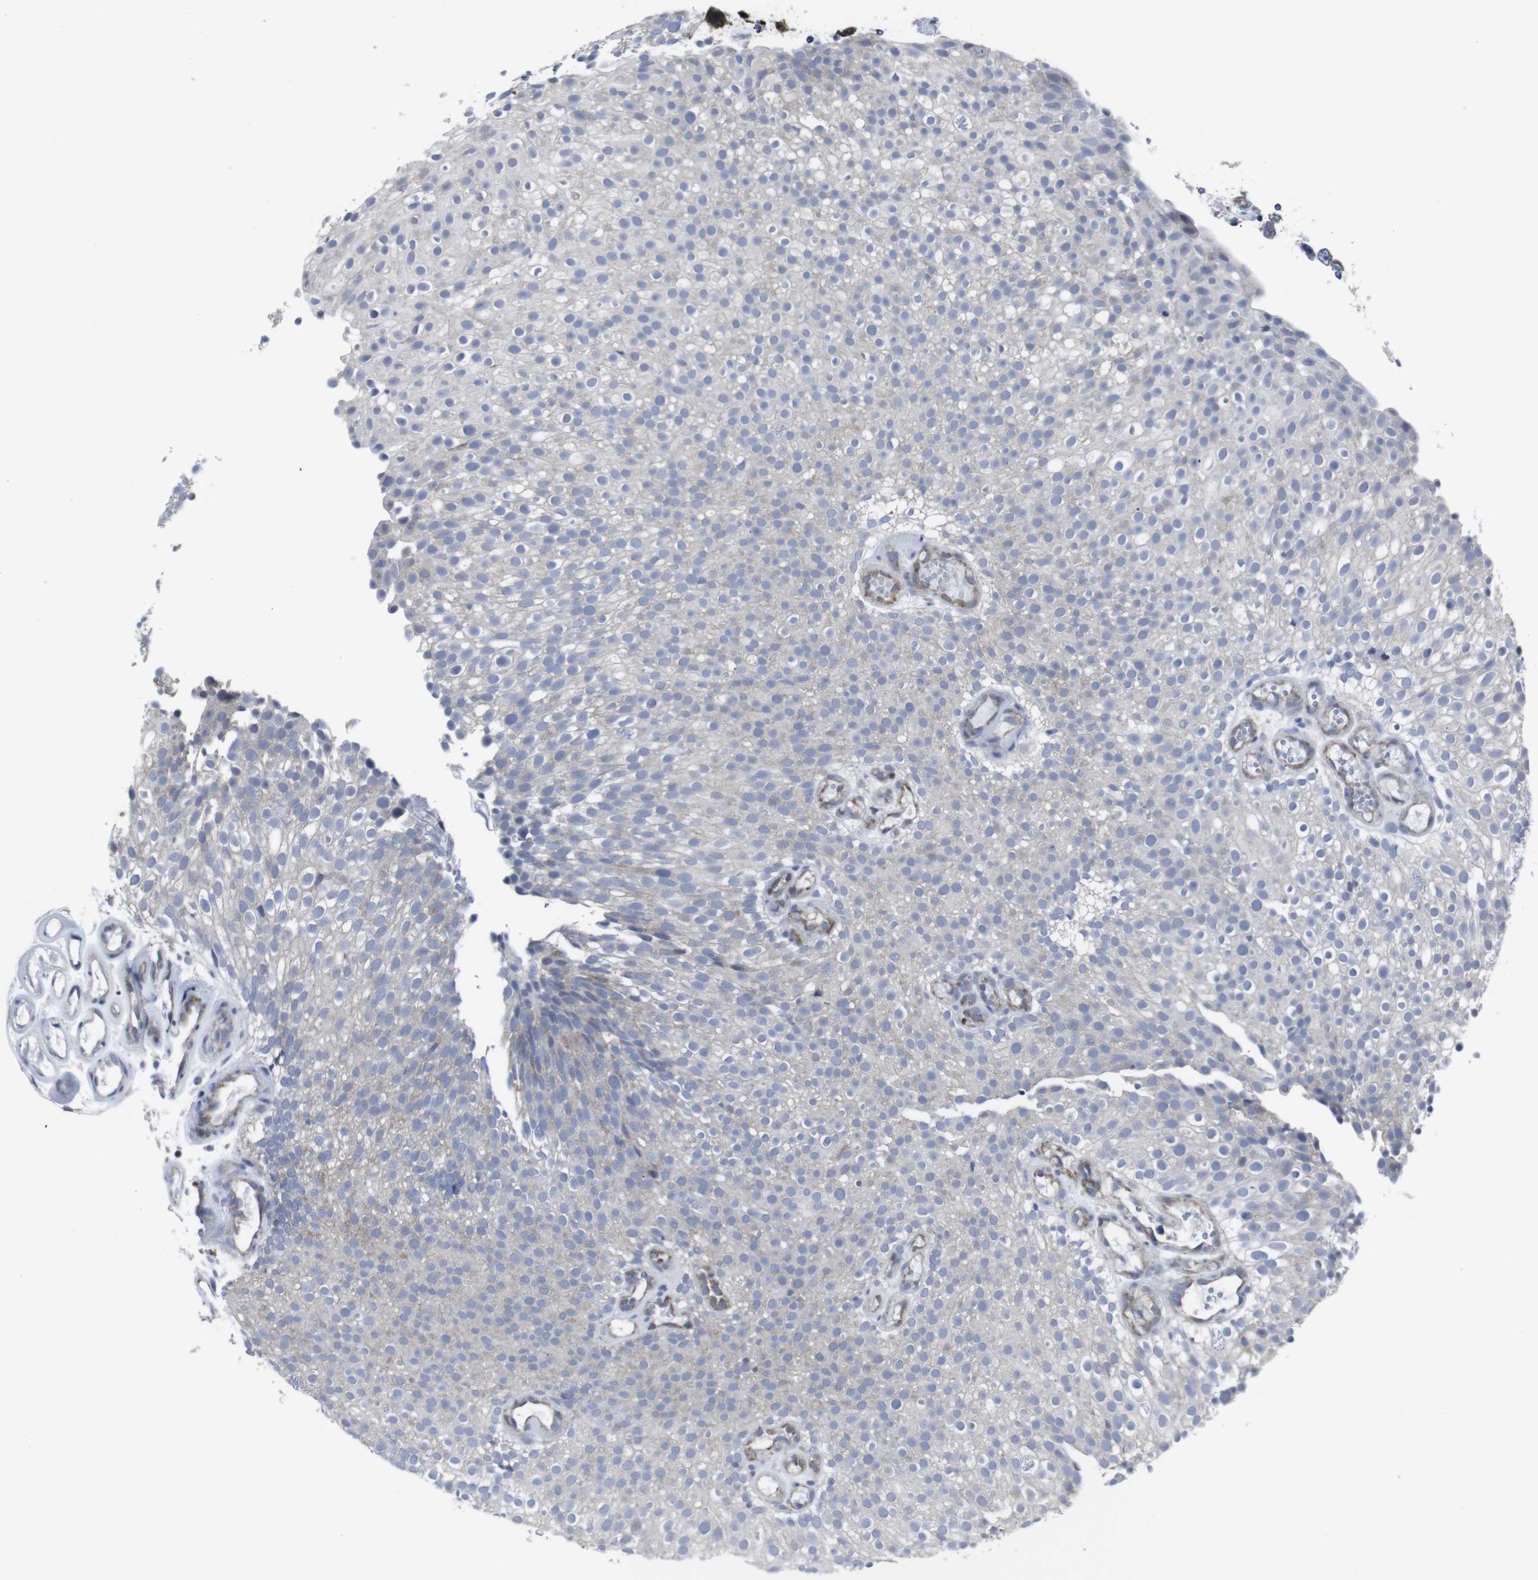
{"staining": {"intensity": "moderate", "quantity": "25%-75%", "location": "cytoplasmic/membranous"}, "tissue": "urothelial cancer", "cell_type": "Tumor cells", "image_type": "cancer", "snomed": [{"axis": "morphology", "description": "Urothelial carcinoma, Low grade"}, {"axis": "topography", "description": "Urinary bladder"}], "caption": "This micrograph exhibits urothelial cancer stained with immunohistochemistry to label a protein in brown. The cytoplasmic/membranous of tumor cells show moderate positivity for the protein. Nuclei are counter-stained blue.", "gene": "GEMIN2", "patient": {"sex": "male", "age": 78}}